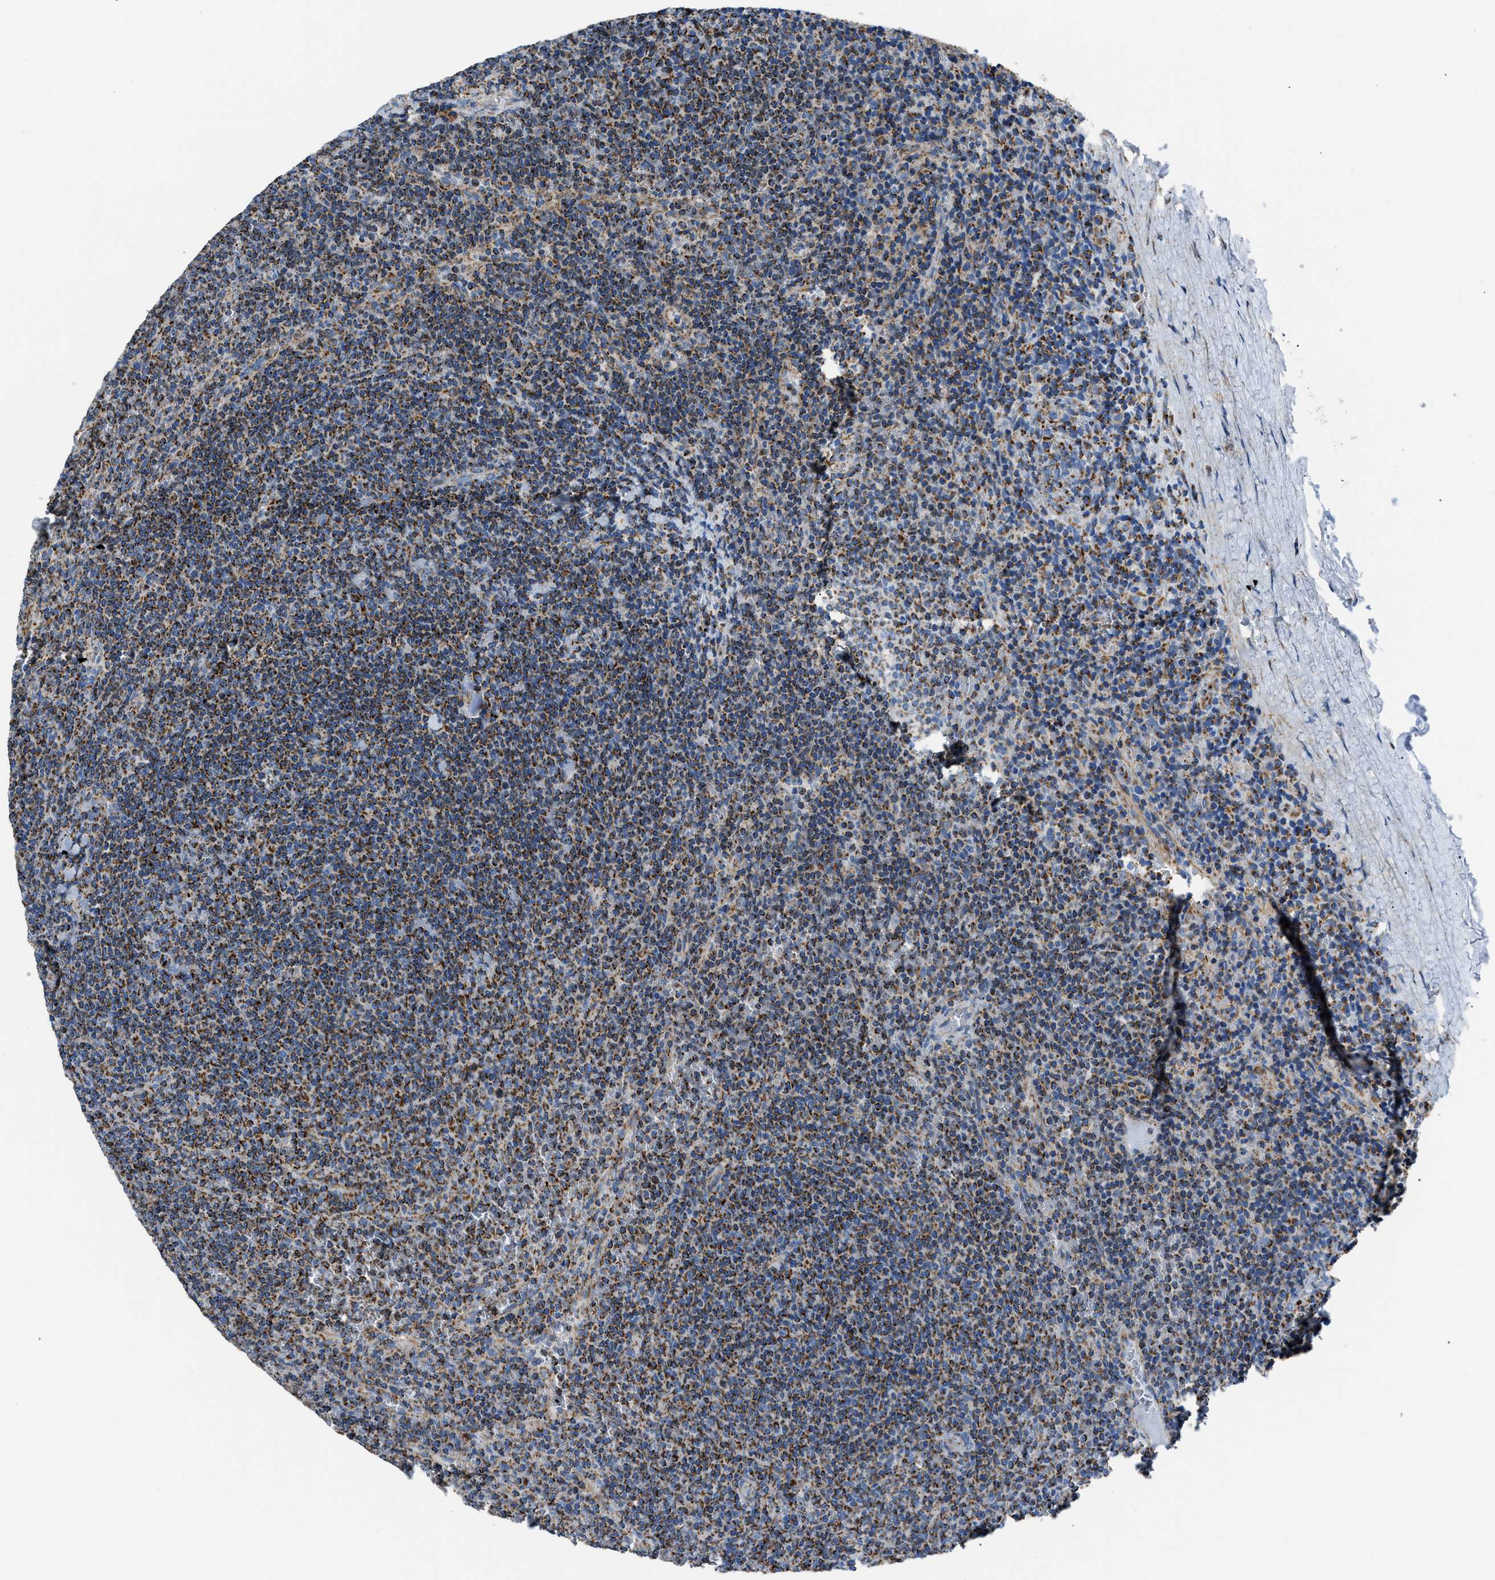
{"staining": {"intensity": "strong", "quantity": "25%-75%", "location": "cytoplasmic/membranous"}, "tissue": "lymphoma", "cell_type": "Tumor cells", "image_type": "cancer", "snomed": [{"axis": "morphology", "description": "Malignant lymphoma, non-Hodgkin's type, Low grade"}, {"axis": "topography", "description": "Spleen"}], "caption": "Malignant lymphoma, non-Hodgkin's type (low-grade) stained with immunohistochemistry (IHC) reveals strong cytoplasmic/membranous expression in approximately 25%-75% of tumor cells.", "gene": "PHB2", "patient": {"sex": "female", "age": 50}}